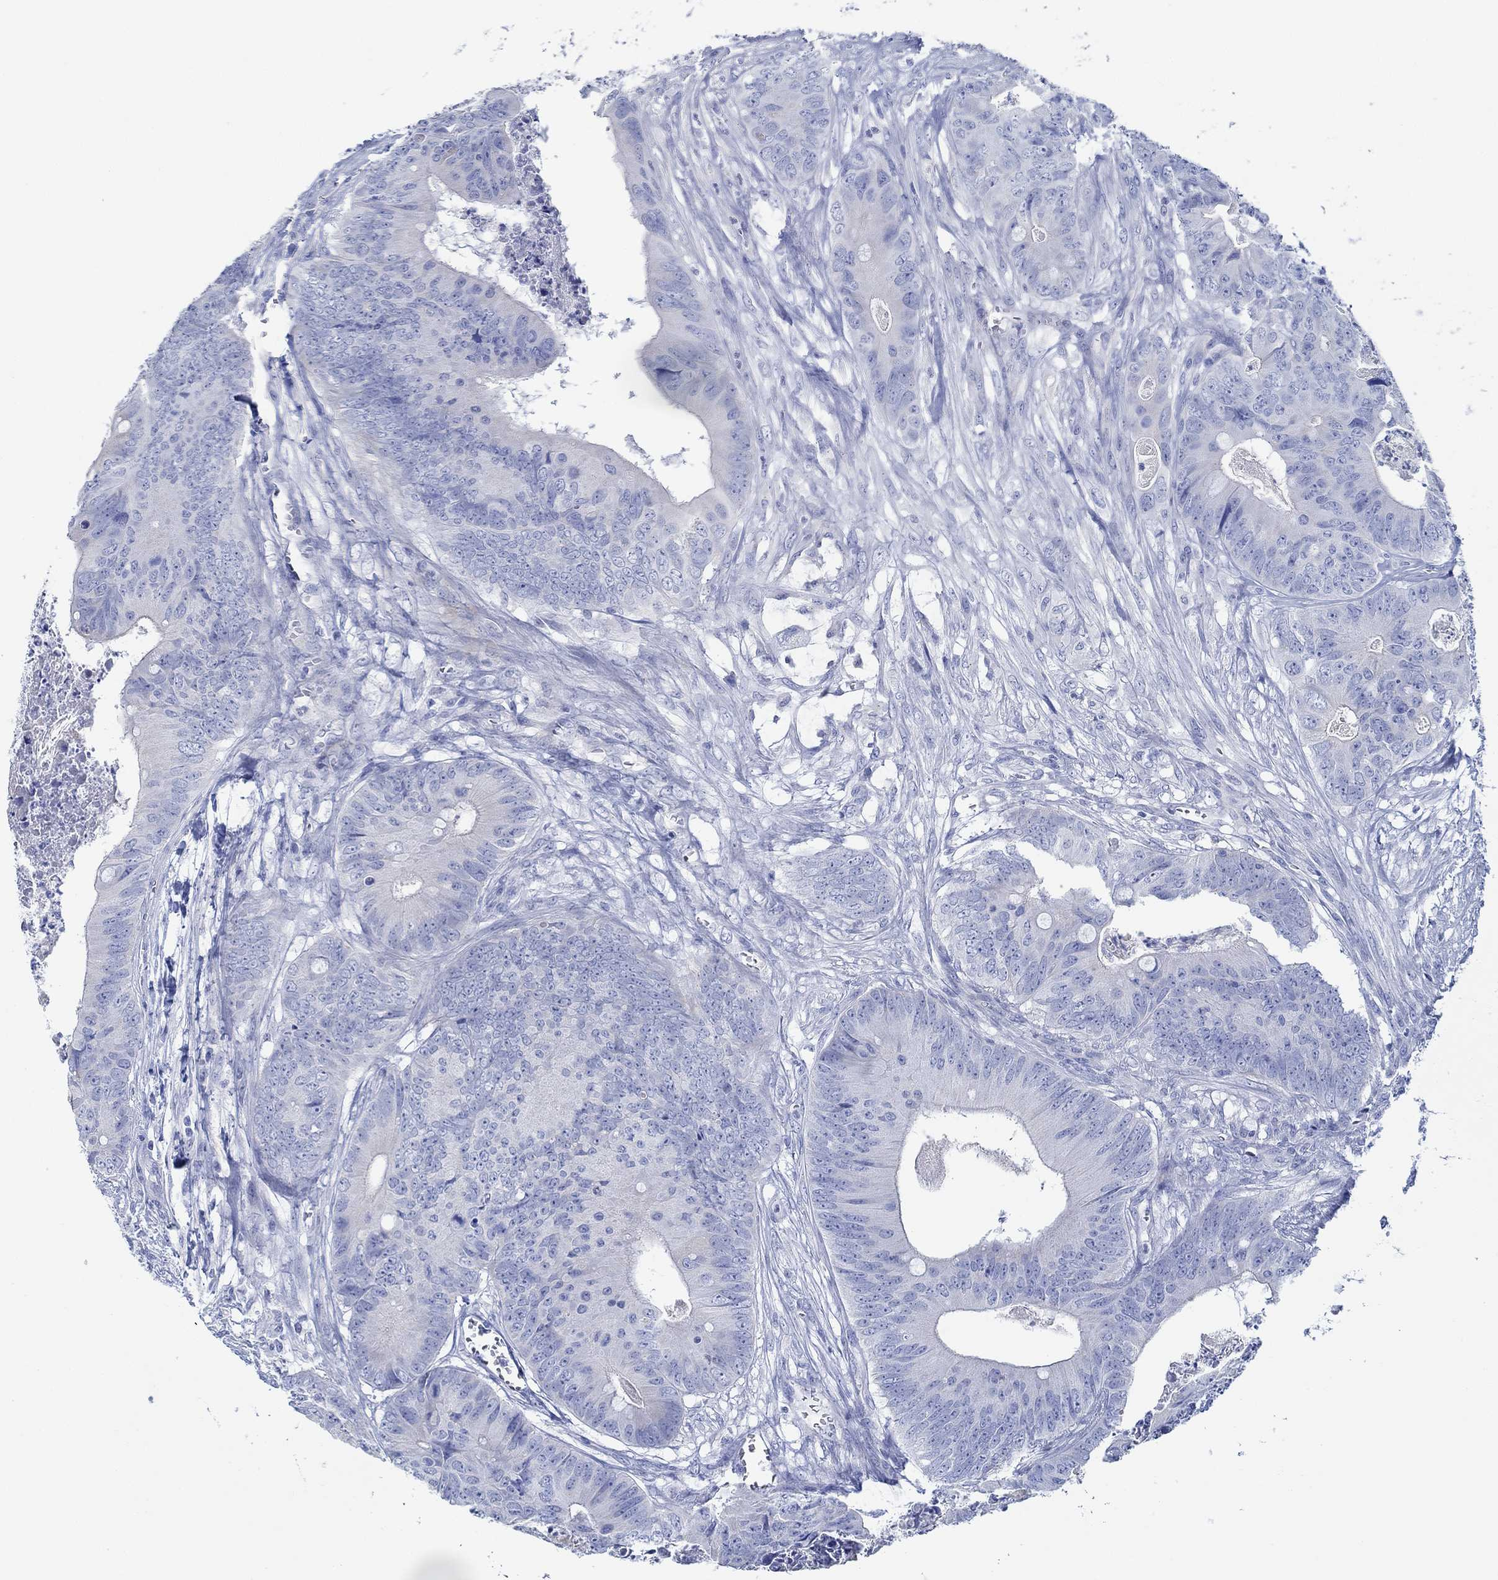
{"staining": {"intensity": "negative", "quantity": "none", "location": "none"}, "tissue": "colorectal cancer", "cell_type": "Tumor cells", "image_type": "cancer", "snomed": [{"axis": "morphology", "description": "Adenocarcinoma, NOS"}, {"axis": "topography", "description": "Colon"}], "caption": "This is an IHC histopathology image of colorectal cancer (adenocarcinoma). There is no positivity in tumor cells.", "gene": "IGFBP6", "patient": {"sex": "male", "age": 84}}